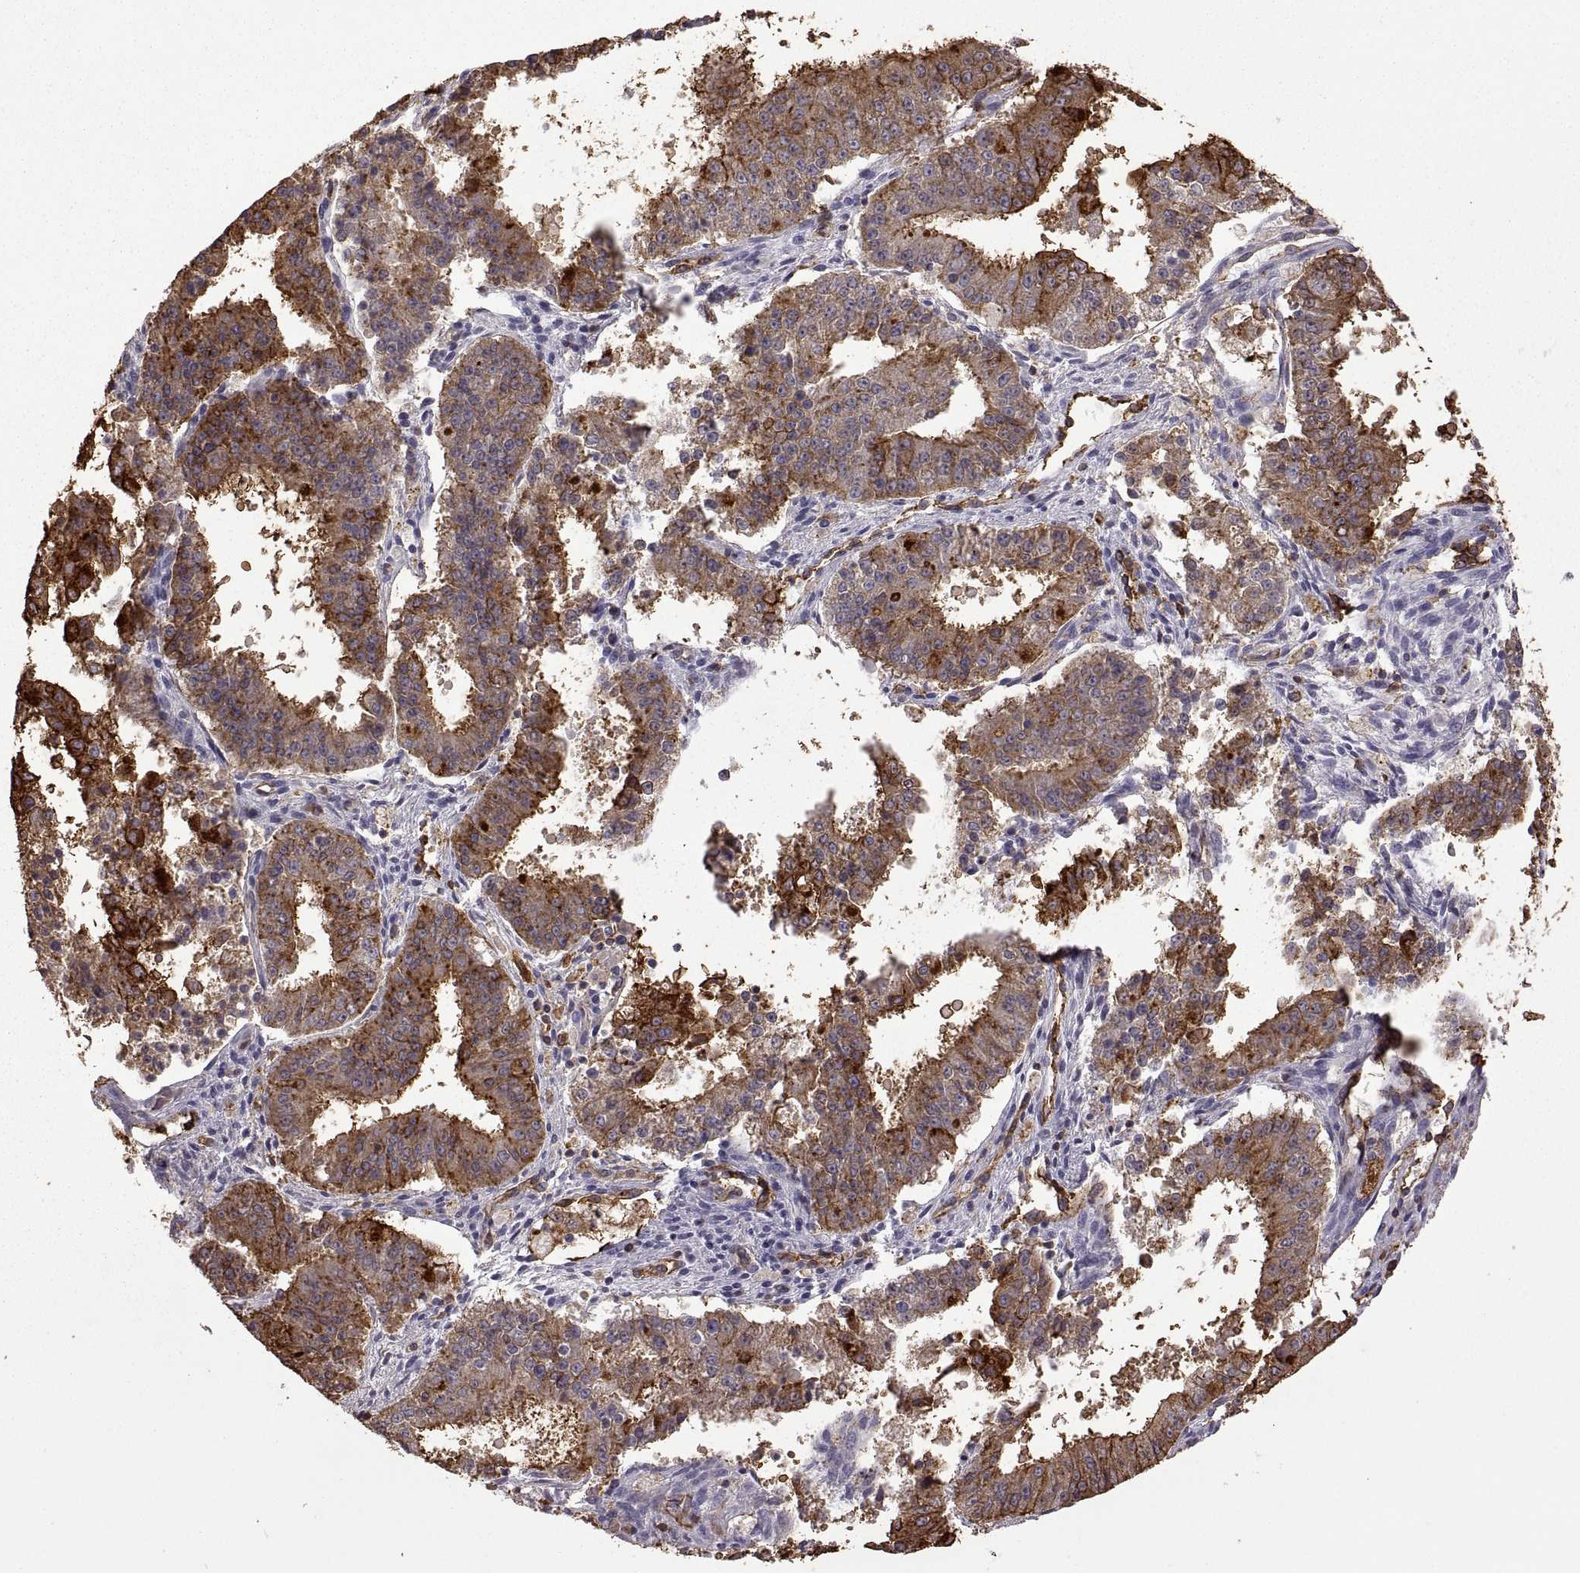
{"staining": {"intensity": "moderate", "quantity": ">75%", "location": "cytoplasmic/membranous"}, "tissue": "ovarian cancer", "cell_type": "Tumor cells", "image_type": "cancer", "snomed": [{"axis": "morphology", "description": "Carcinoma, endometroid"}, {"axis": "topography", "description": "Ovary"}], "caption": "This histopathology image exhibits ovarian endometroid carcinoma stained with immunohistochemistry (IHC) to label a protein in brown. The cytoplasmic/membranous of tumor cells show moderate positivity for the protein. Nuclei are counter-stained blue.", "gene": "S100A10", "patient": {"sex": "female", "age": 42}}